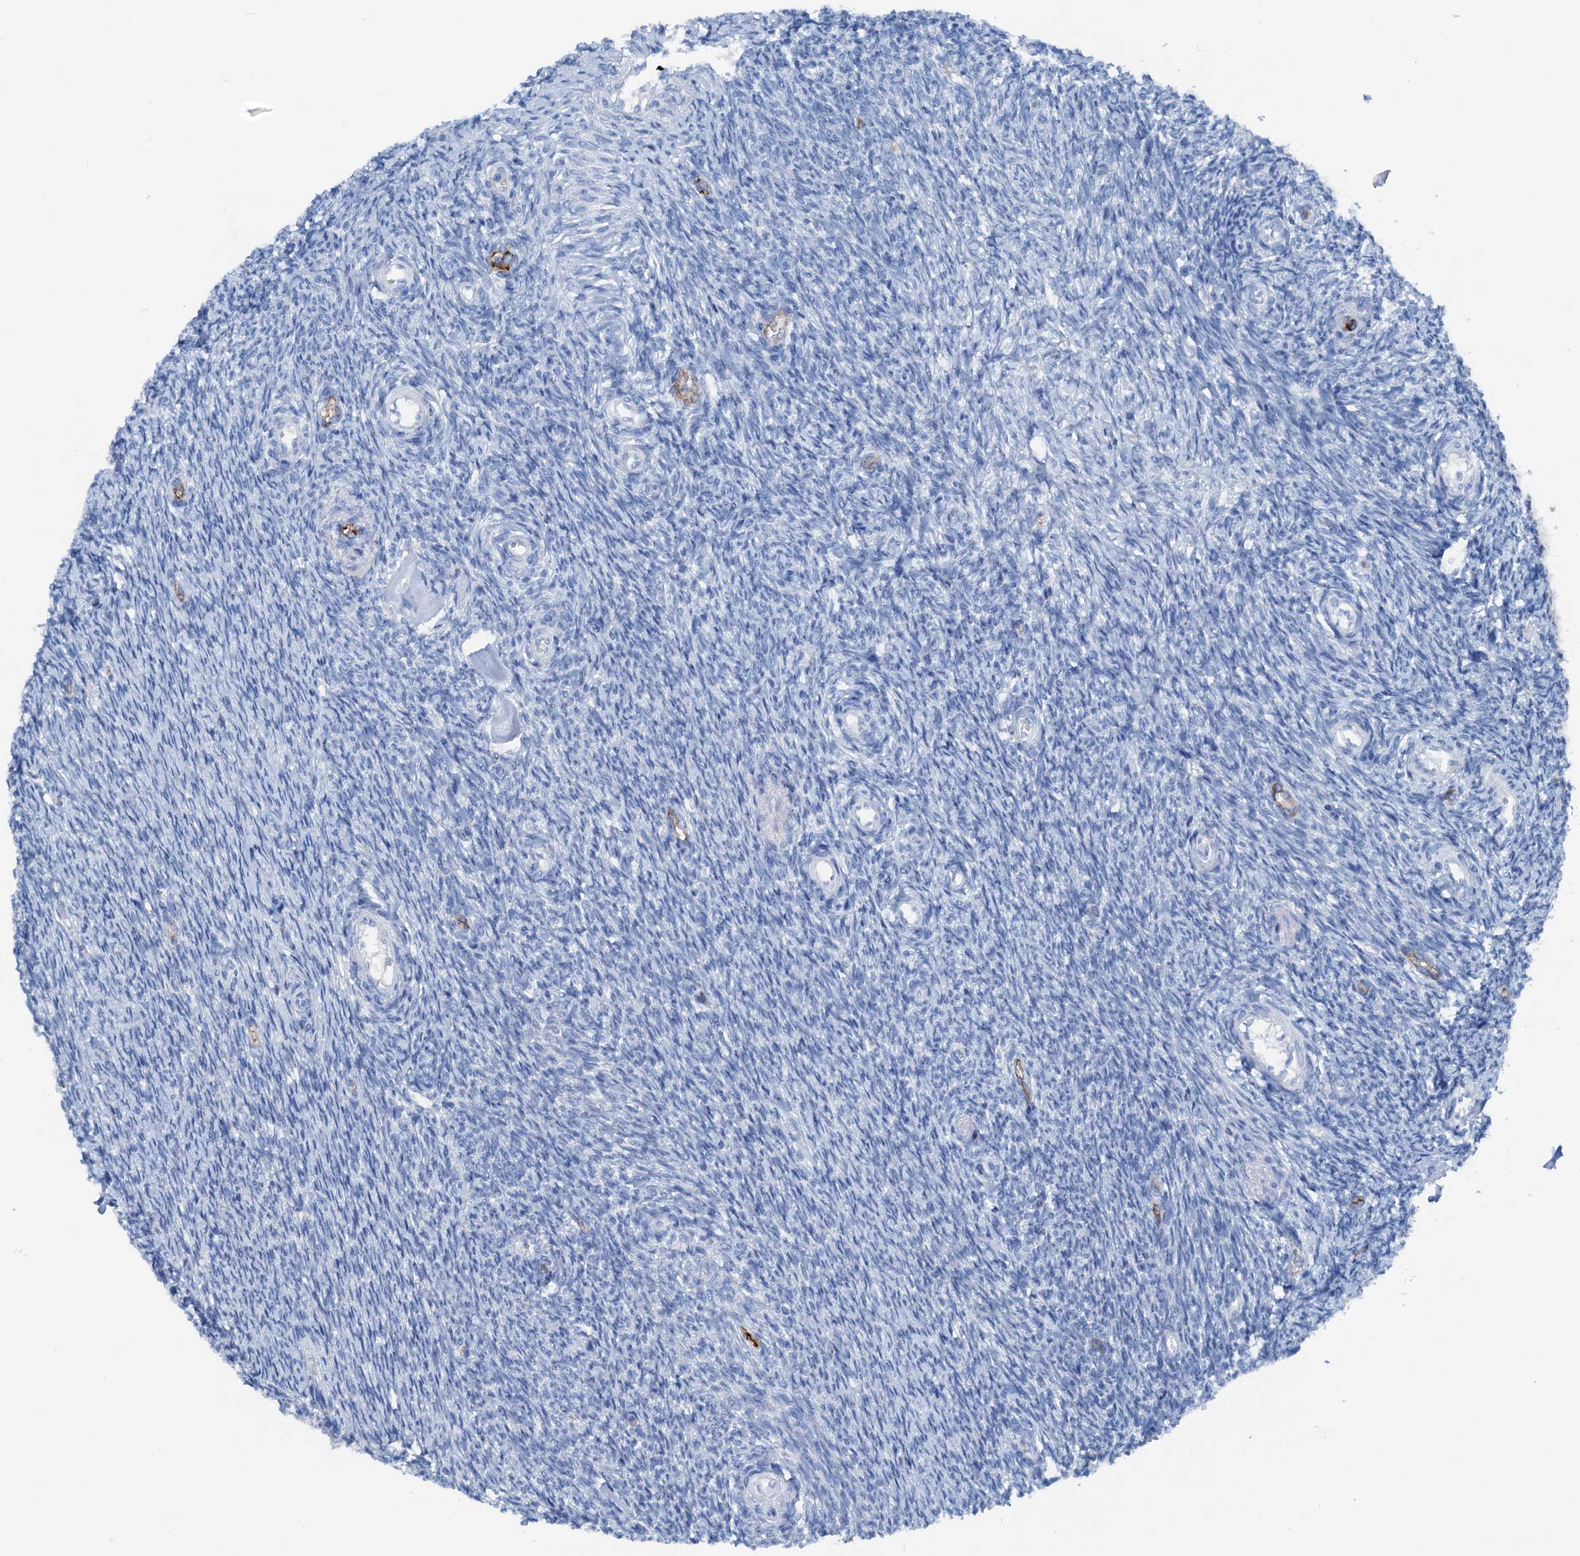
{"staining": {"intensity": "negative", "quantity": "none", "location": "none"}, "tissue": "ovary", "cell_type": "Follicle cells", "image_type": "normal", "snomed": [{"axis": "morphology", "description": "Normal tissue, NOS"}, {"axis": "topography", "description": "Ovary"}], "caption": "An image of human ovary is negative for staining in follicle cells. (DAB immunohistochemistry (IHC), high magnification).", "gene": "C1QTNF4", "patient": {"sex": "female", "age": 44}}